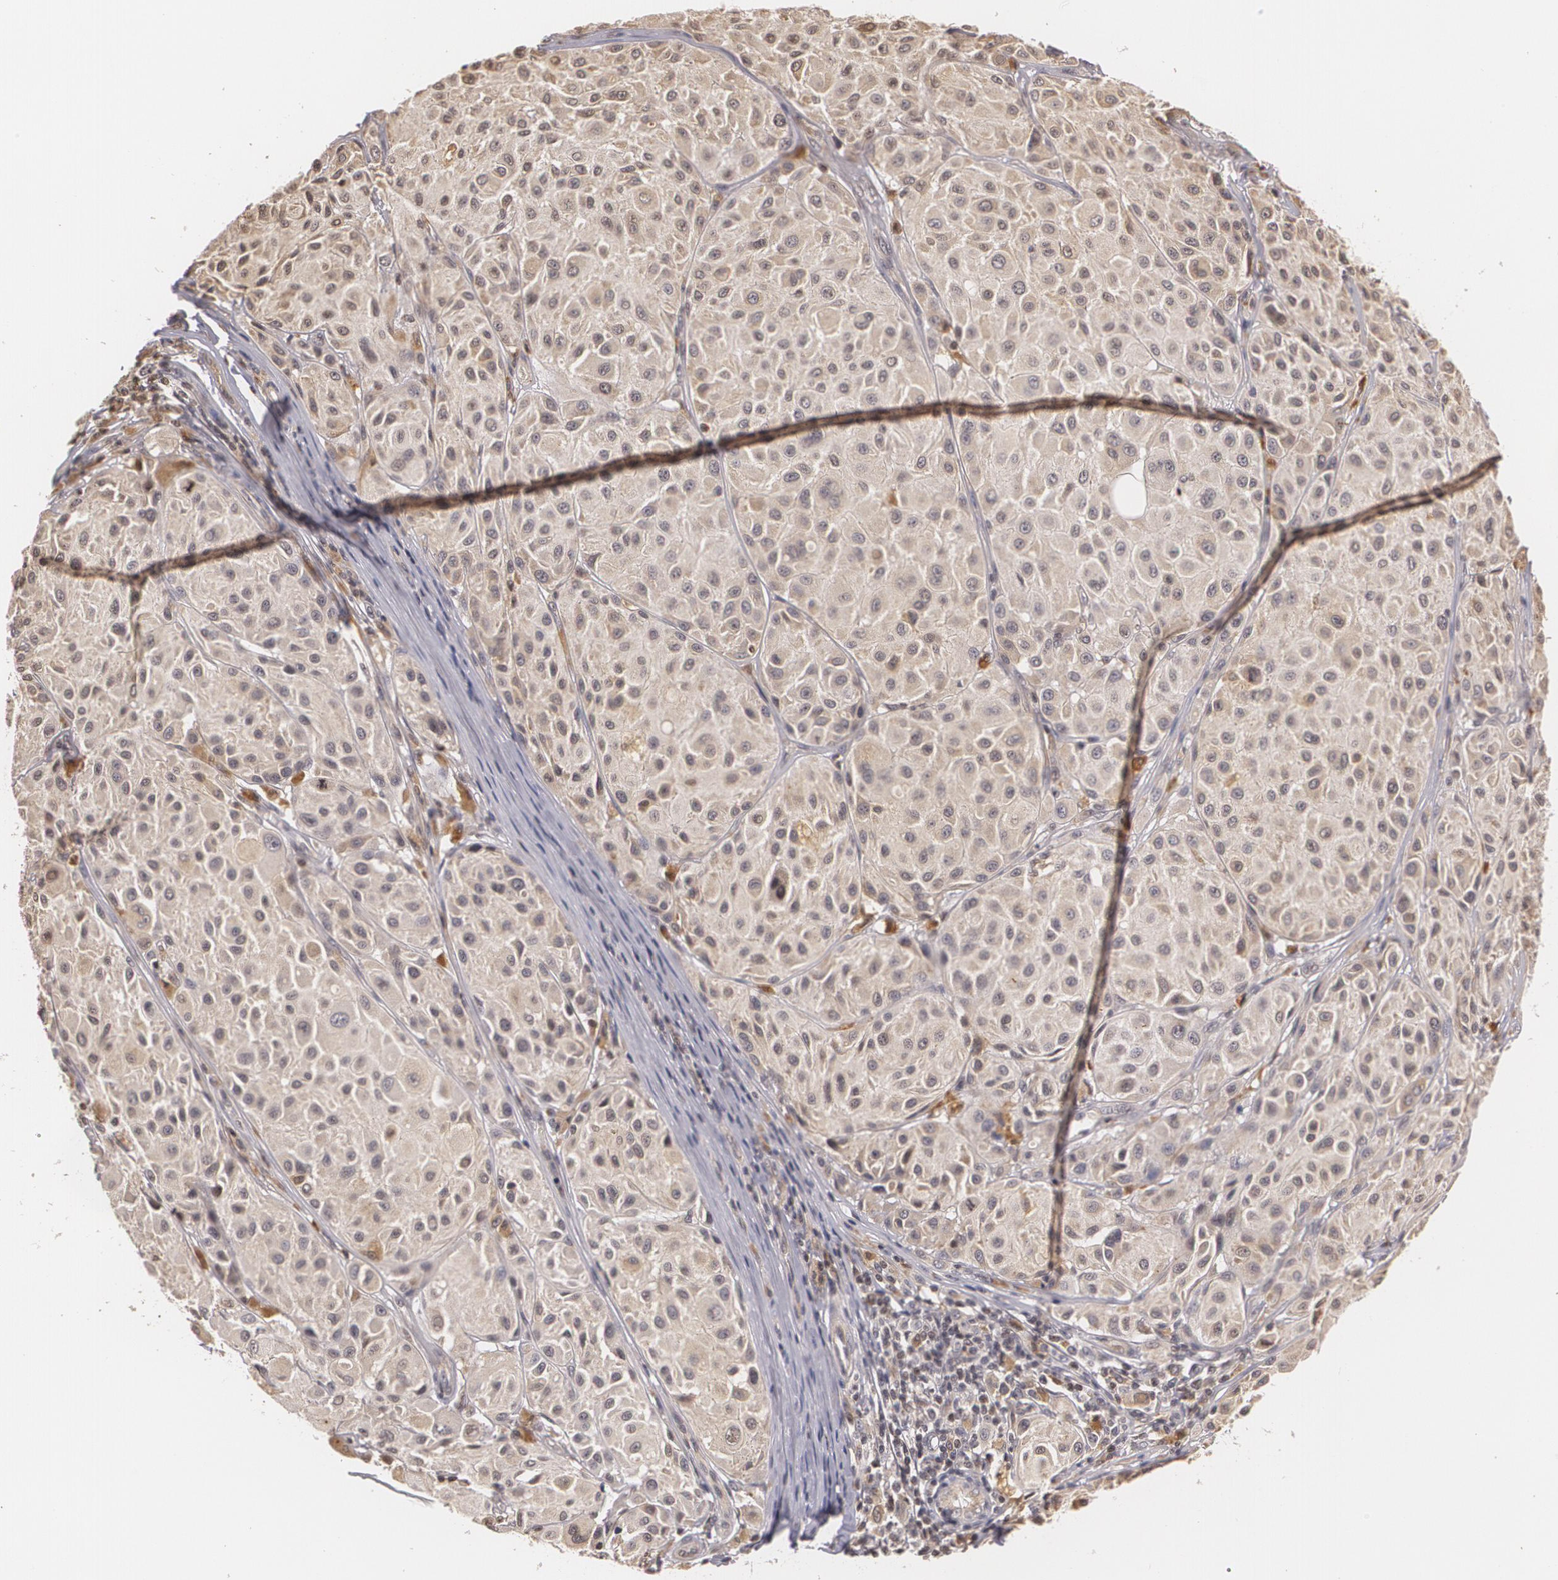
{"staining": {"intensity": "weak", "quantity": ">75%", "location": "cytoplasmic/membranous"}, "tissue": "melanoma", "cell_type": "Tumor cells", "image_type": "cancer", "snomed": [{"axis": "morphology", "description": "Malignant melanoma, NOS"}, {"axis": "topography", "description": "Skin"}], "caption": "Protein staining exhibits weak cytoplasmic/membranous staining in approximately >75% of tumor cells in melanoma.", "gene": "VAV3", "patient": {"sex": "male", "age": 36}}